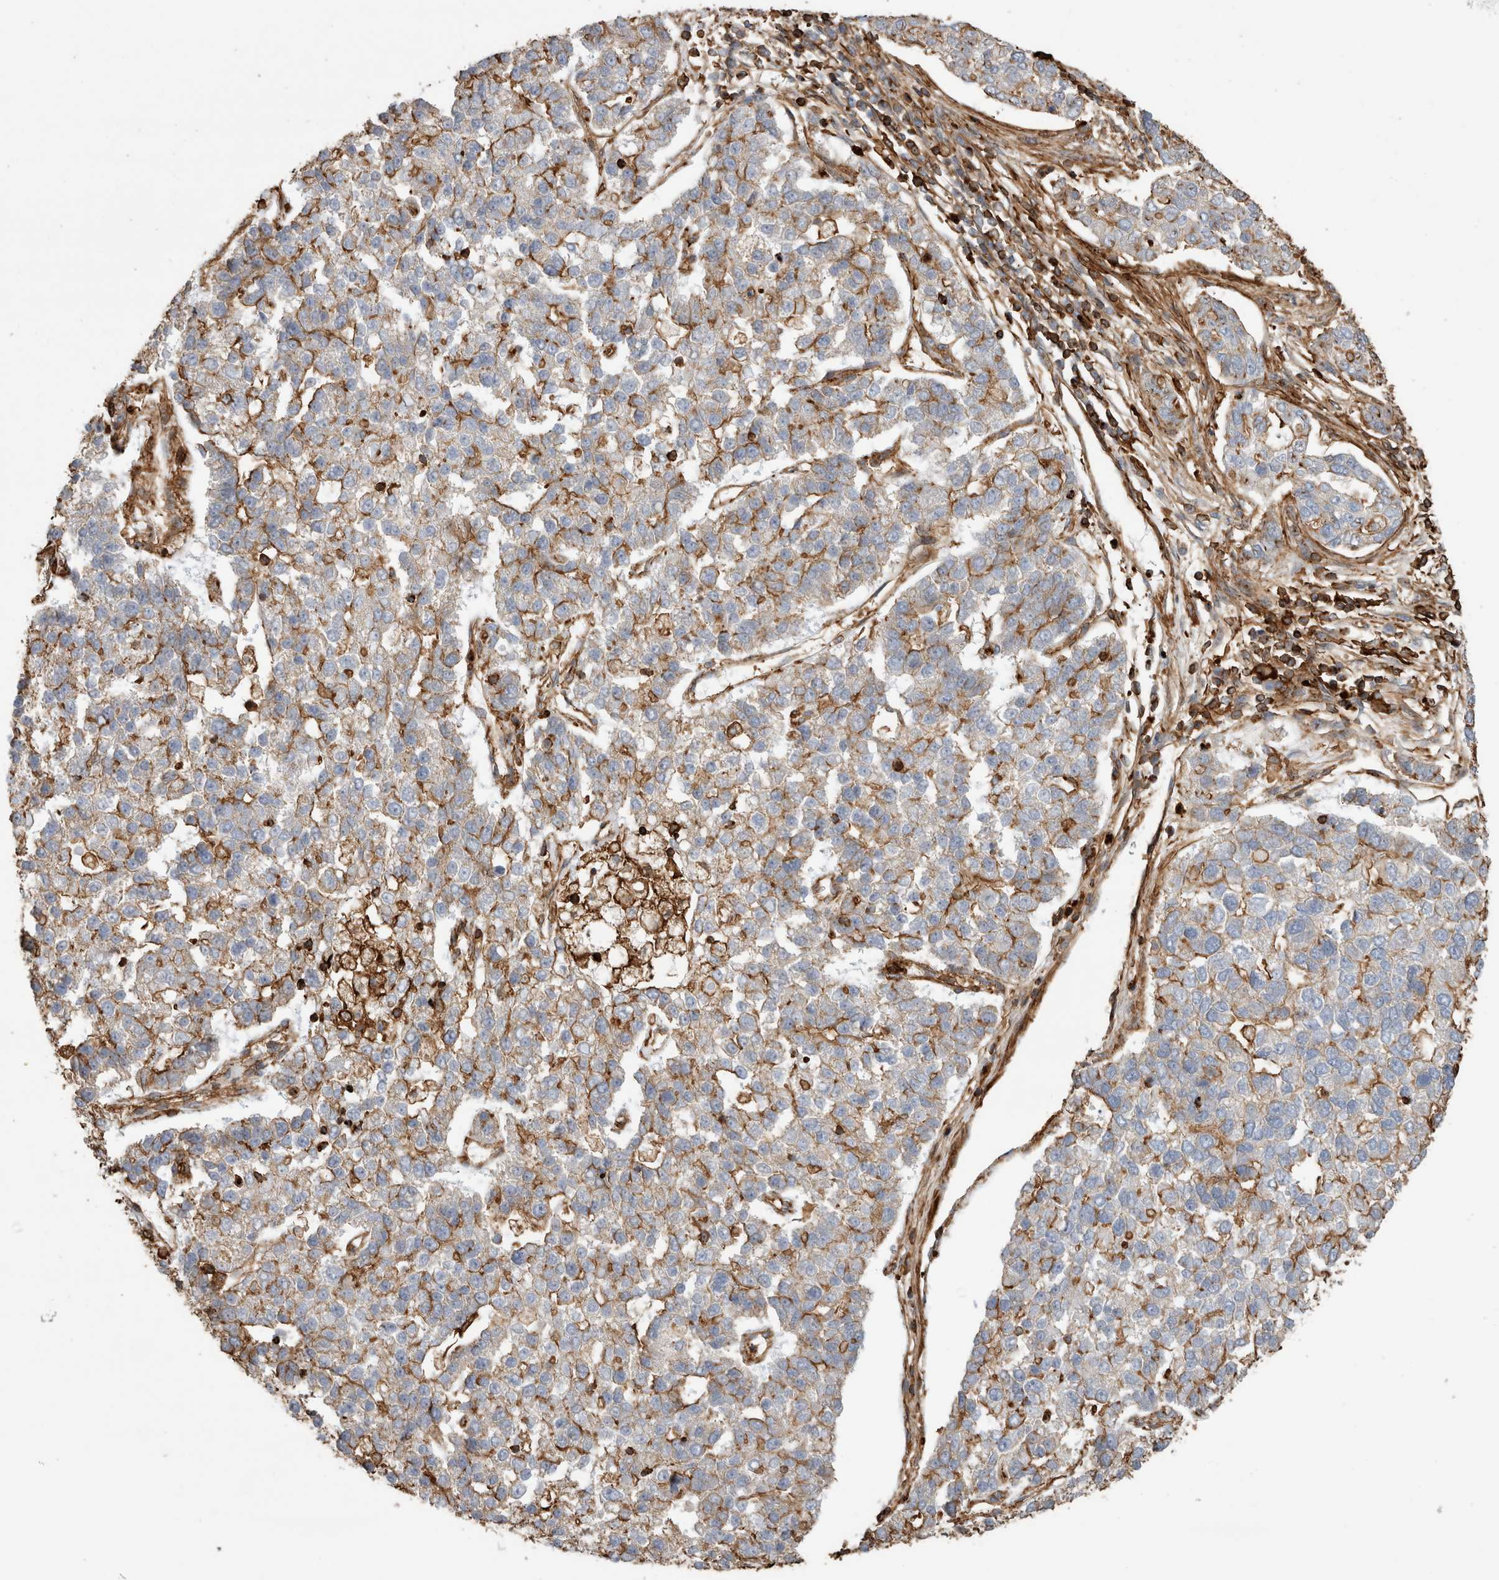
{"staining": {"intensity": "moderate", "quantity": "25%-75%", "location": "cytoplasmic/membranous"}, "tissue": "pancreatic cancer", "cell_type": "Tumor cells", "image_type": "cancer", "snomed": [{"axis": "morphology", "description": "Adenocarcinoma, NOS"}, {"axis": "topography", "description": "Pancreas"}], "caption": "Pancreatic cancer (adenocarcinoma) stained with a protein marker displays moderate staining in tumor cells.", "gene": "GPER1", "patient": {"sex": "female", "age": 61}}